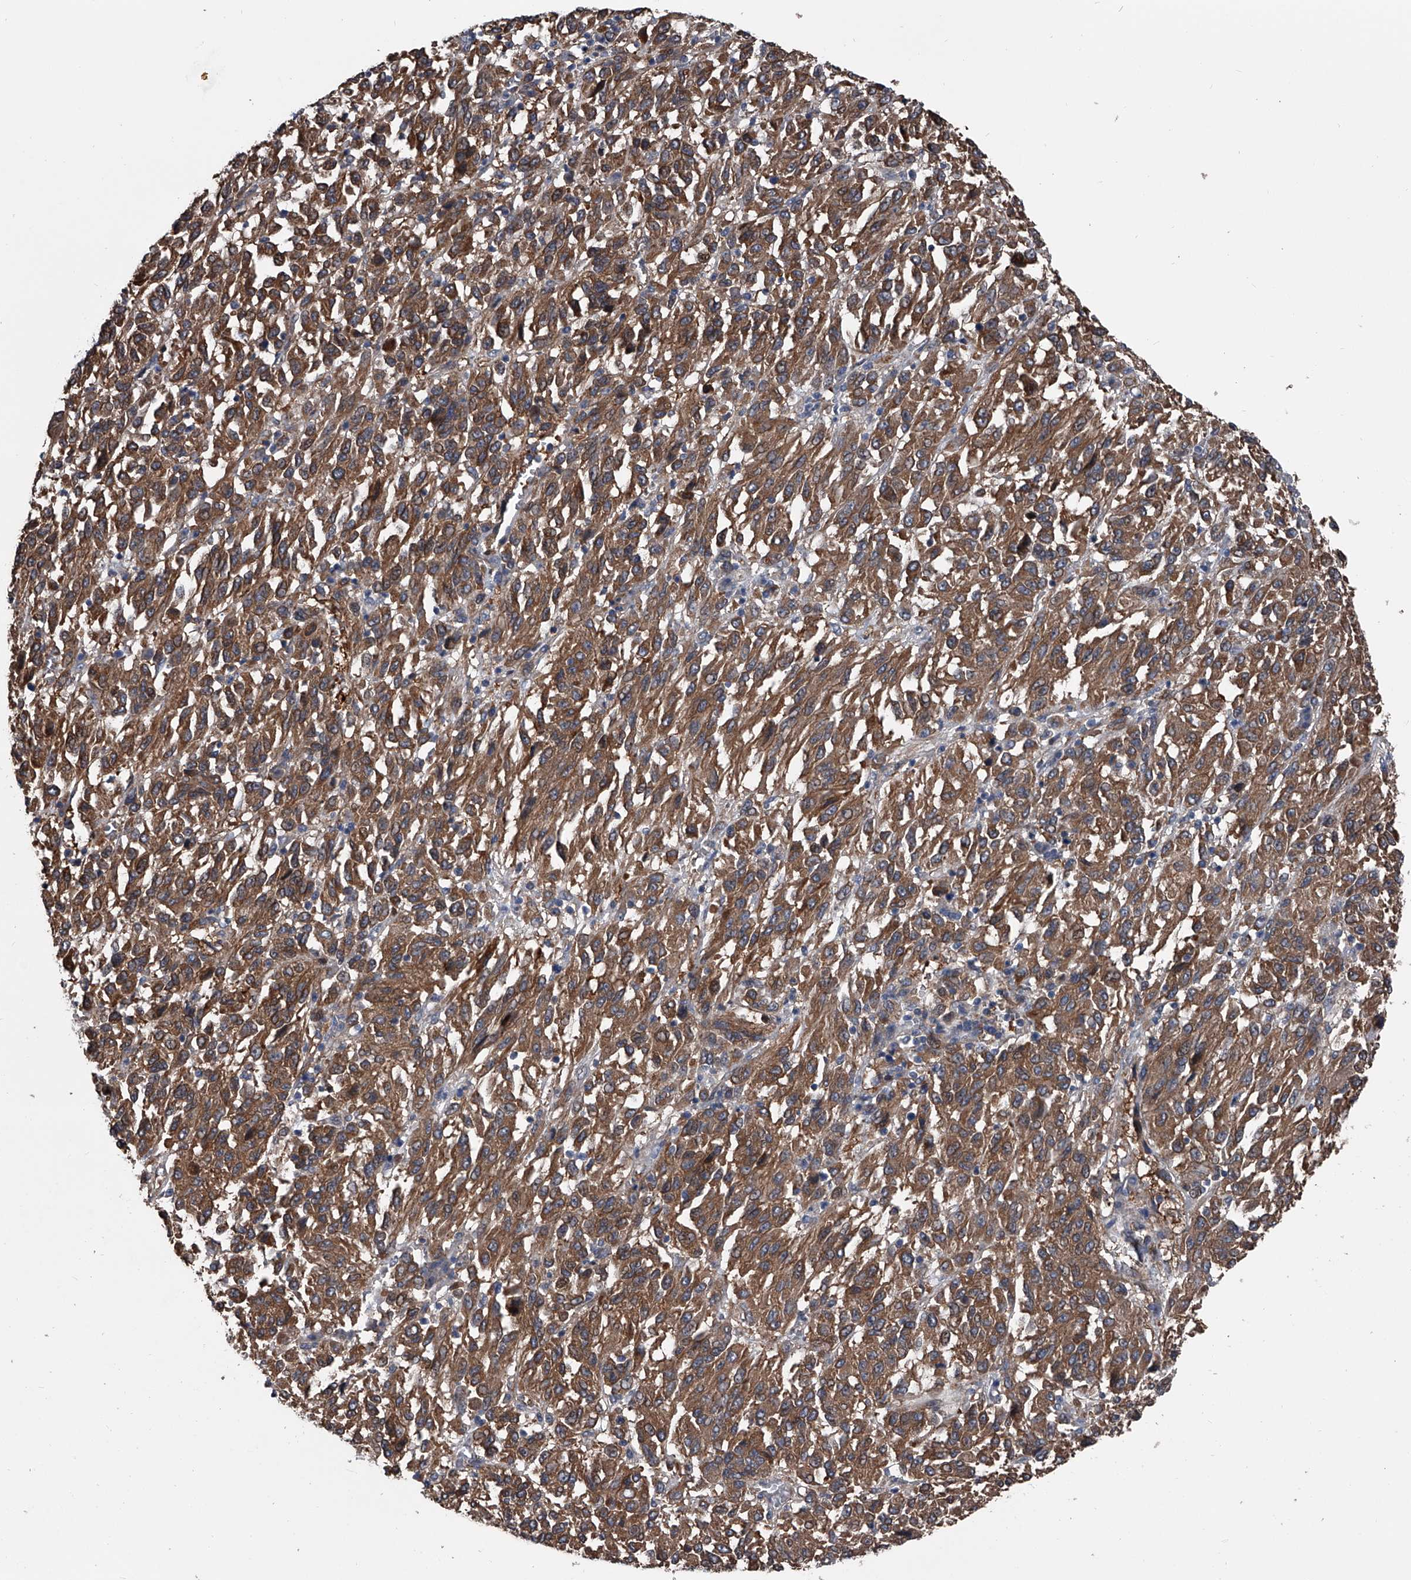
{"staining": {"intensity": "moderate", "quantity": ">75%", "location": "cytoplasmic/membranous"}, "tissue": "melanoma", "cell_type": "Tumor cells", "image_type": "cancer", "snomed": [{"axis": "morphology", "description": "Malignant melanoma, Metastatic site"}, {"axis": "topography", "description": "Lung"}], "caption": "Immunohistochemistry (IHC) (DAB (3,3'-diaminobenzidine)) staining of human malignant melanoma (metastatic site) shows moderate cytoplasmic/membranous protein expression in approximately >75% of tumor cells.", "gene": "KIF13A", "patient": {"sex": "male", "age": 64}}